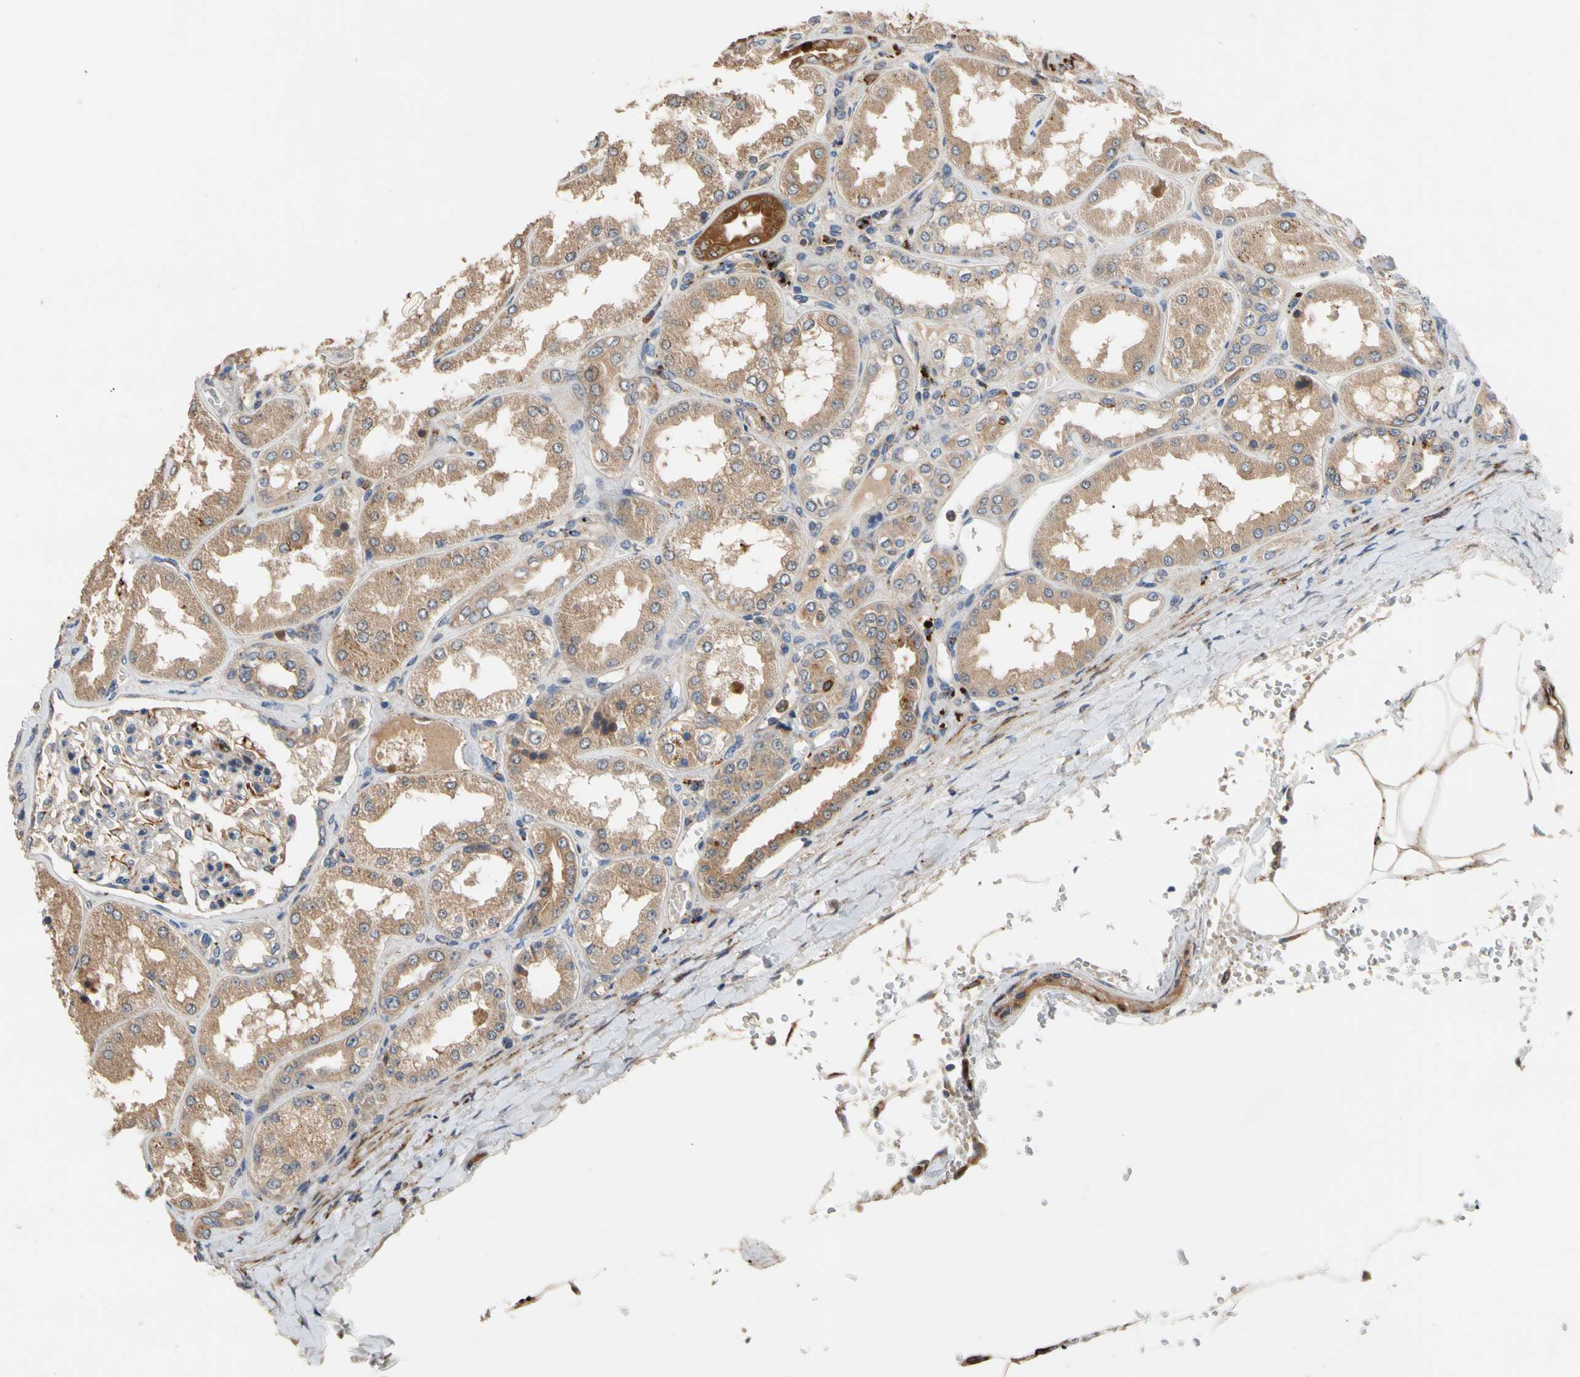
{"staining": {"intensity": "moderate", "quantity": ">75%", "location": "cytoplasmic/membranous"}, "tissue": "kidney", "cell_type": "Cells in glomeruli", "image_type": "normal", "snomed": [{"axis": "morphology", "description": "Normal tissue, NOS"}, {"axis": "topography", "description": "Kidney"}], "caption": "The photomicrograph exhibits immunohistochemical staining of unremarkable kidney. There is moderate cytoplasmic/membranous positivity is present in about >75% of cells in glomeruli.", "gene": "FGD6", "patient": {"sex": "female", "age": 56}}